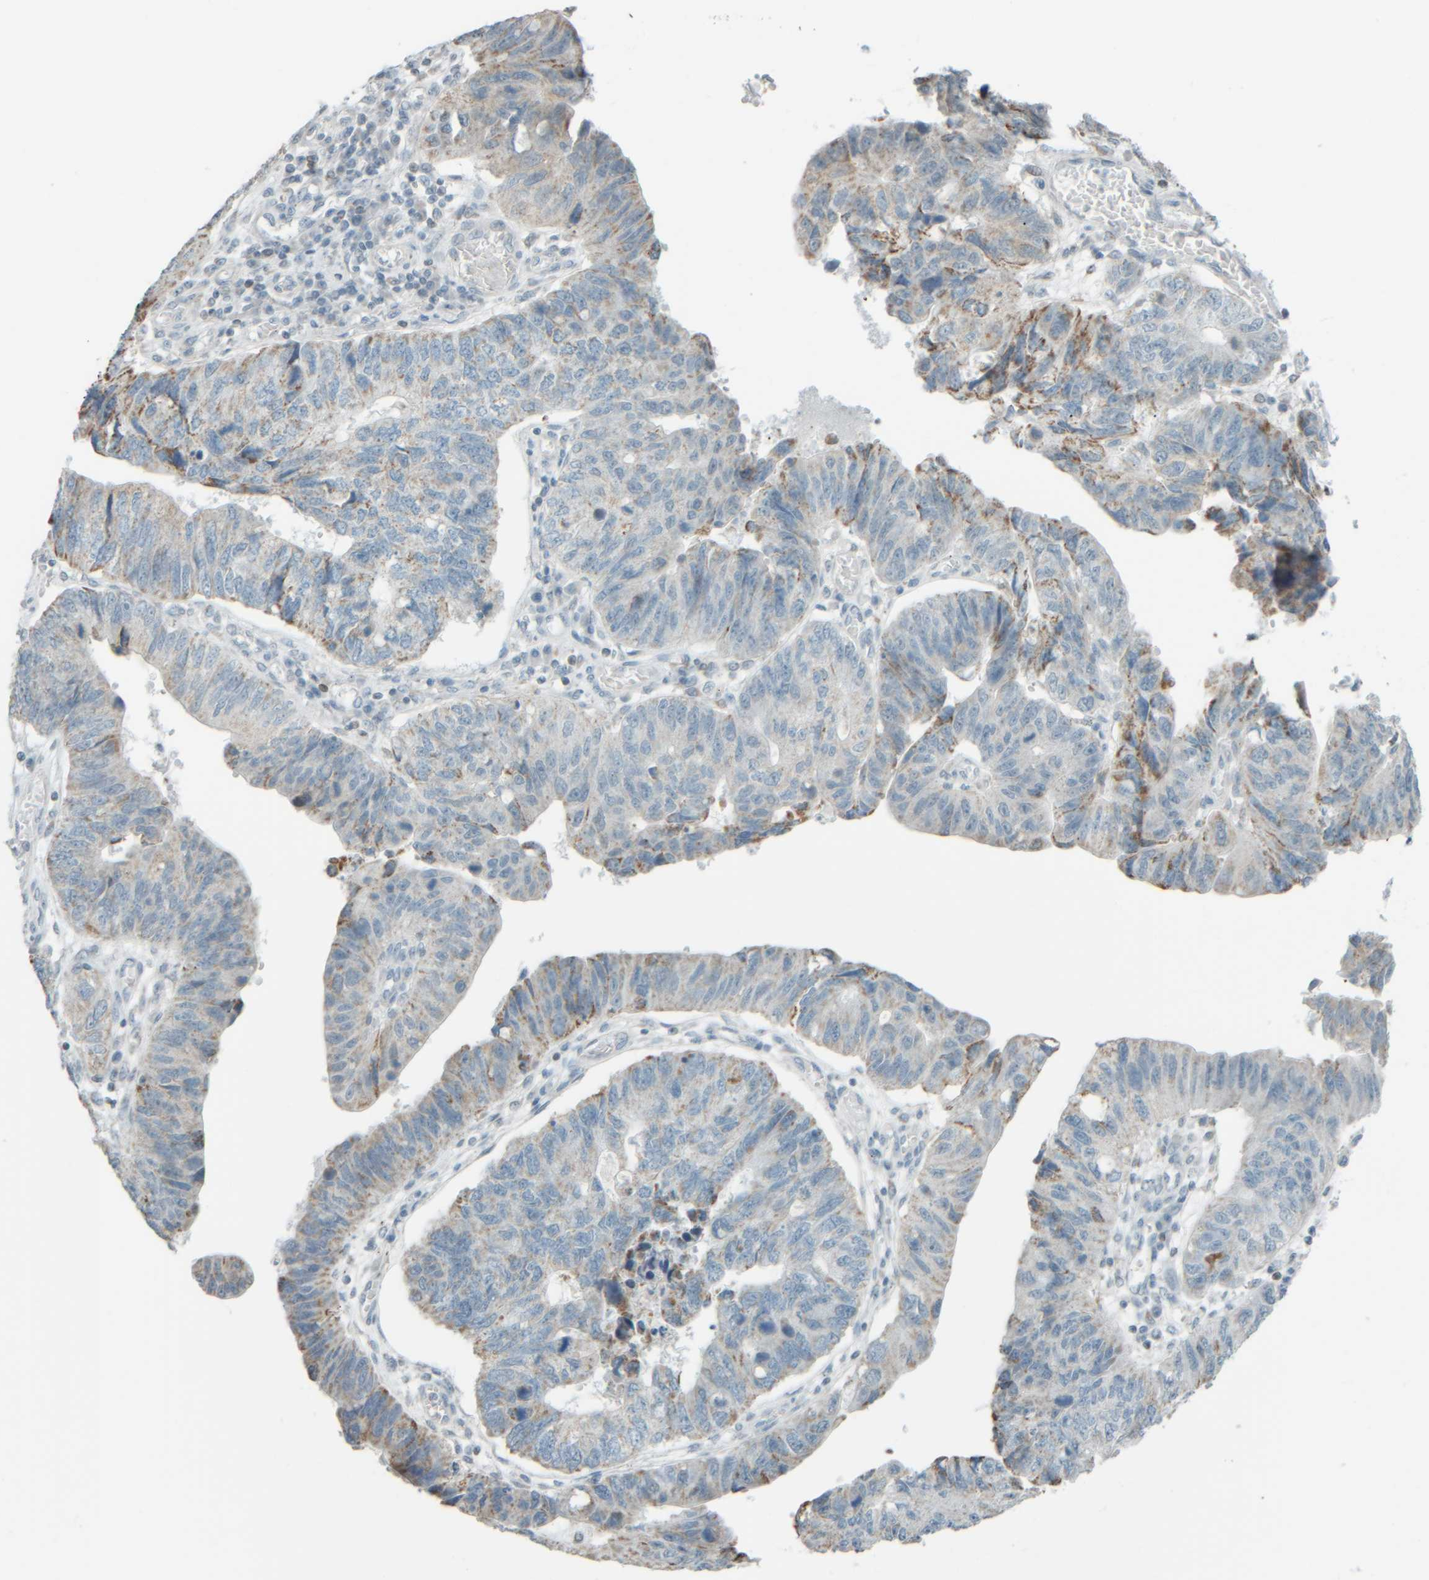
{"staining": {"intensity": "weak", "quantity": "25%-75%", "location": "cytoplasmic/membranous"}, "tissue": "stomach cancer", "cell_type": "Tumor cells", "image_type": "cancer", "snomed": [{"axis": "morphology", "description": "Adenocarcinoma, NOS"}, {"axis": "topography", "description": "Stomach"}], "caption": "IHC of stomach cancer demonstrates low levels of weak cytoplasmic/membranous staining in about 25%-75% of tumor cells. The staining was performed using DAB, with brown indicating positive protein expression. Nuclei are stained blue with hematoxylin.", "gene": "PTGES3L-AARSD1", "patient": {"sex": "male", "age": 59}}